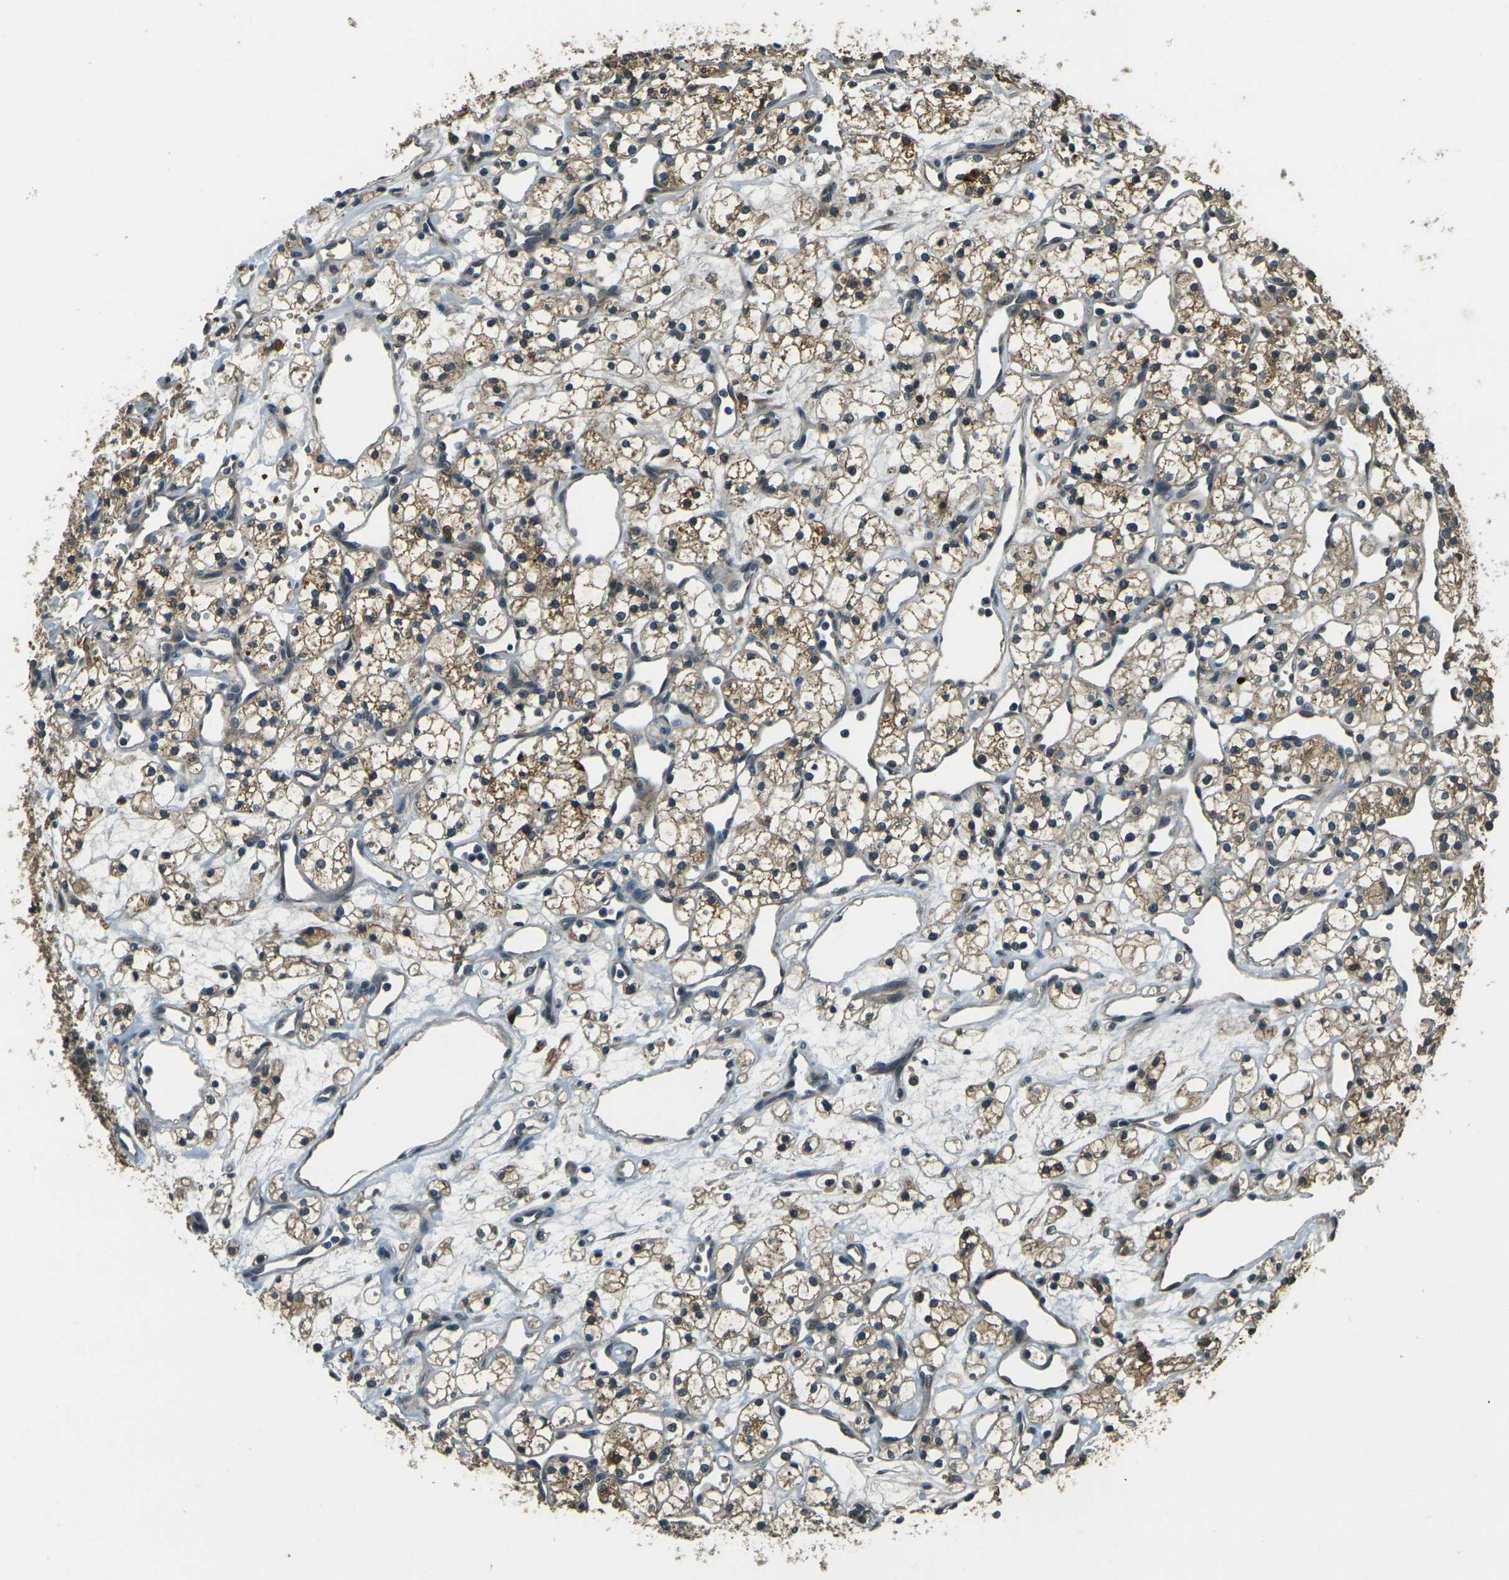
{"staining": {"intensity": "moderate", "quantity": ">75%", "location": "cytoplasmic/membranous"}, "tissue": "renal cancer", "cell_type": "Tumor cells", "image_type": "cancer", "snomed": [{"axis": "morphology", "description": "Adenocarcinoma, NOS"}, {"axis": "topography", "description": "Kidney"}], "caption": "The histopathology image demonstrates immunohistochemical staining of renal cancer (adenocarcinoma). There is moderate cytoplasmic/membranous positivity is seen in approximately >75% of tumor cells.", "gene": "TOR1A", "patient": {"sex": "female", "age": 60}}